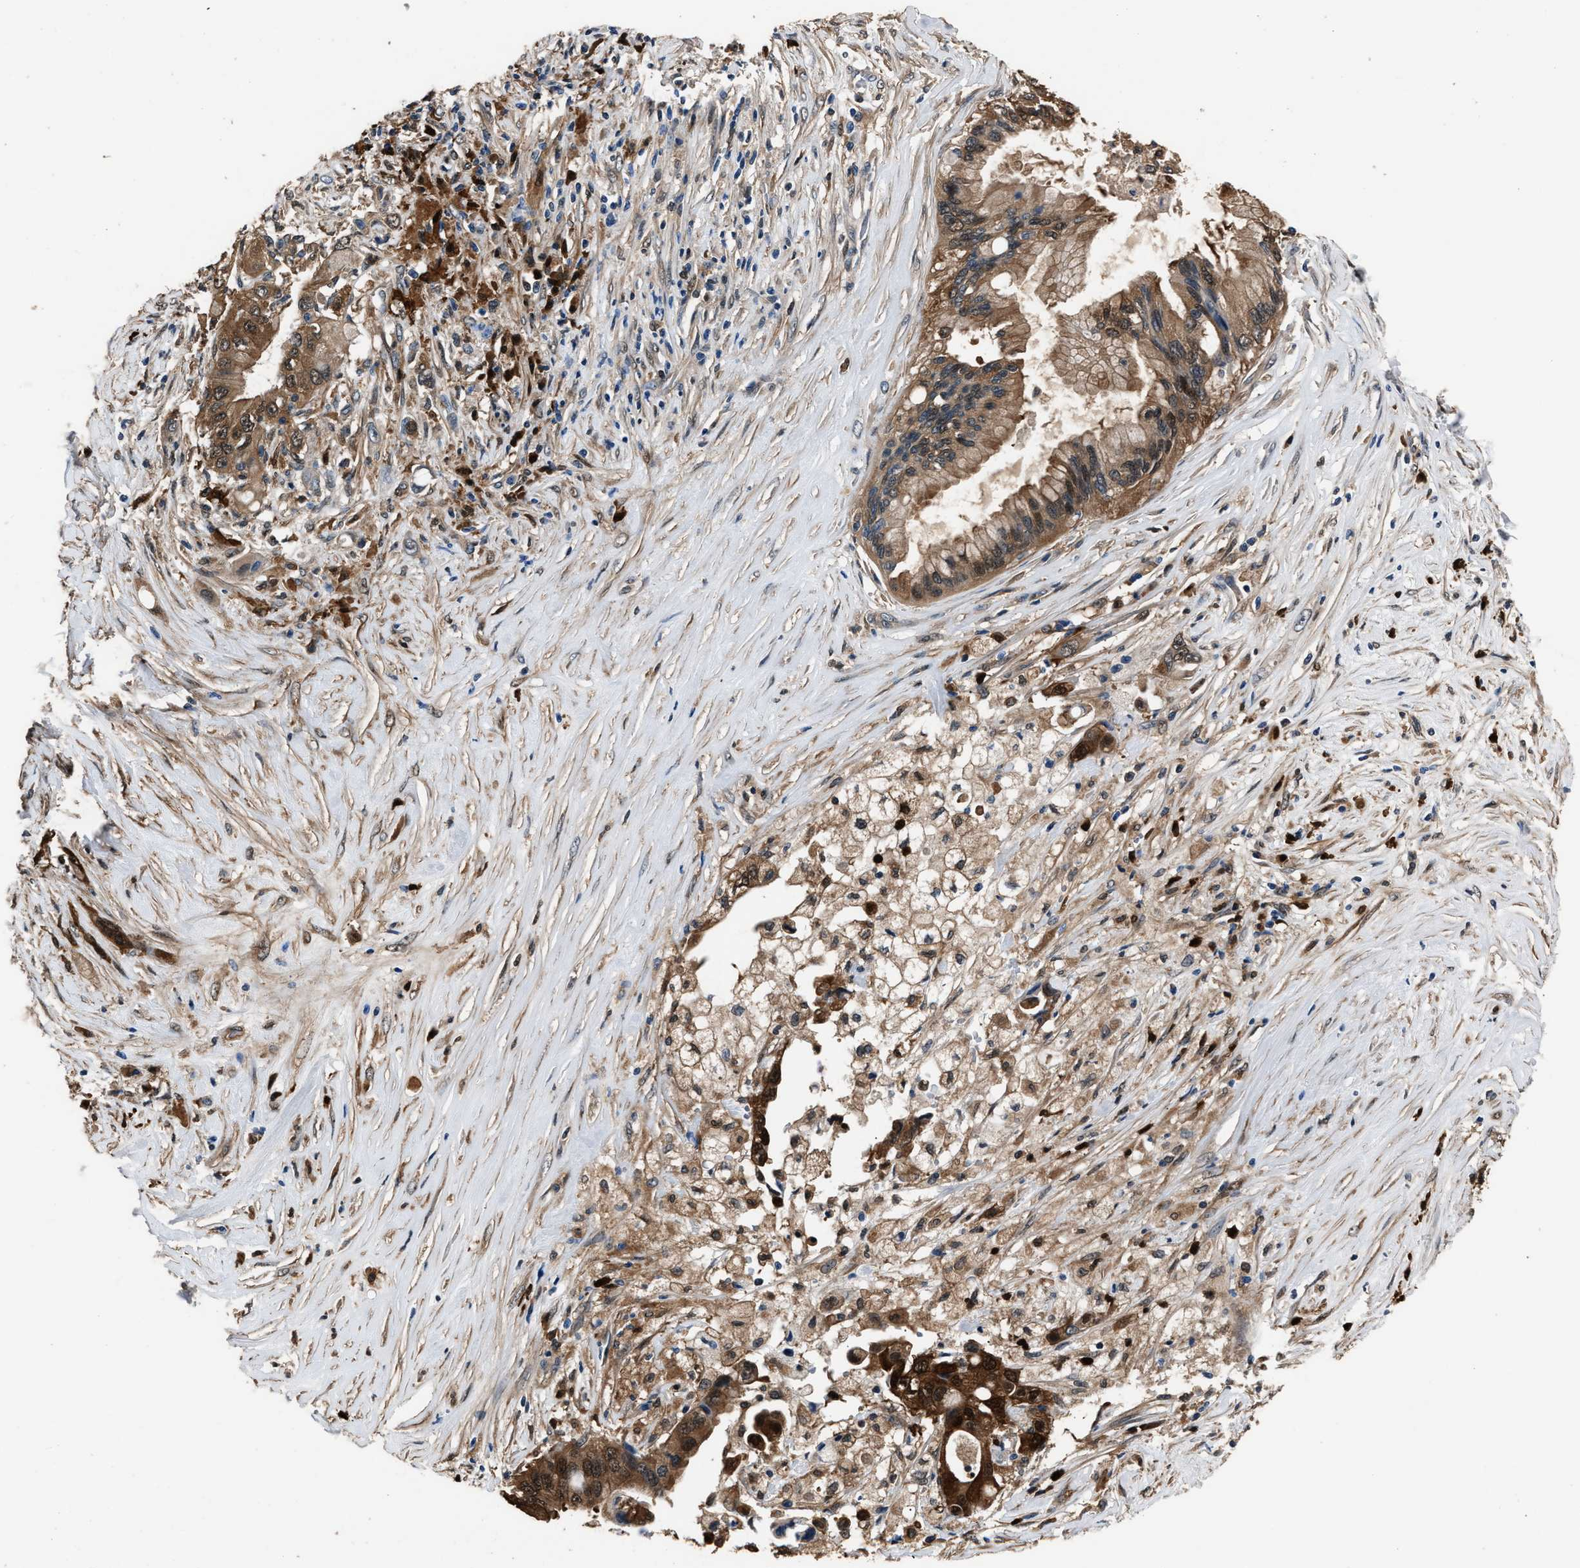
{"staining": {"intensity": "strong", "quantity": ">75%", "location": "cytoplasmic/membranous"}, "tissue": "pancreatic cancer", "cell_type": "Tumor cells", "image_type": "cancer", "snomed": [{"axis": "morphology", "description": "Adenocarcinoma, NOS"}, {"axis": "topography", "description": "Pancreas"}], "caption": "Immunohistochemical staining of human pancreatic cancer shows strong cytoplasmic/membranous protein positivity in about >75% of tumor cells. Ihc stains the protein in brown and the nuclei are stained blue.", "gene": "GSTP1", "patient": {"sex": "female", "age": 73}}